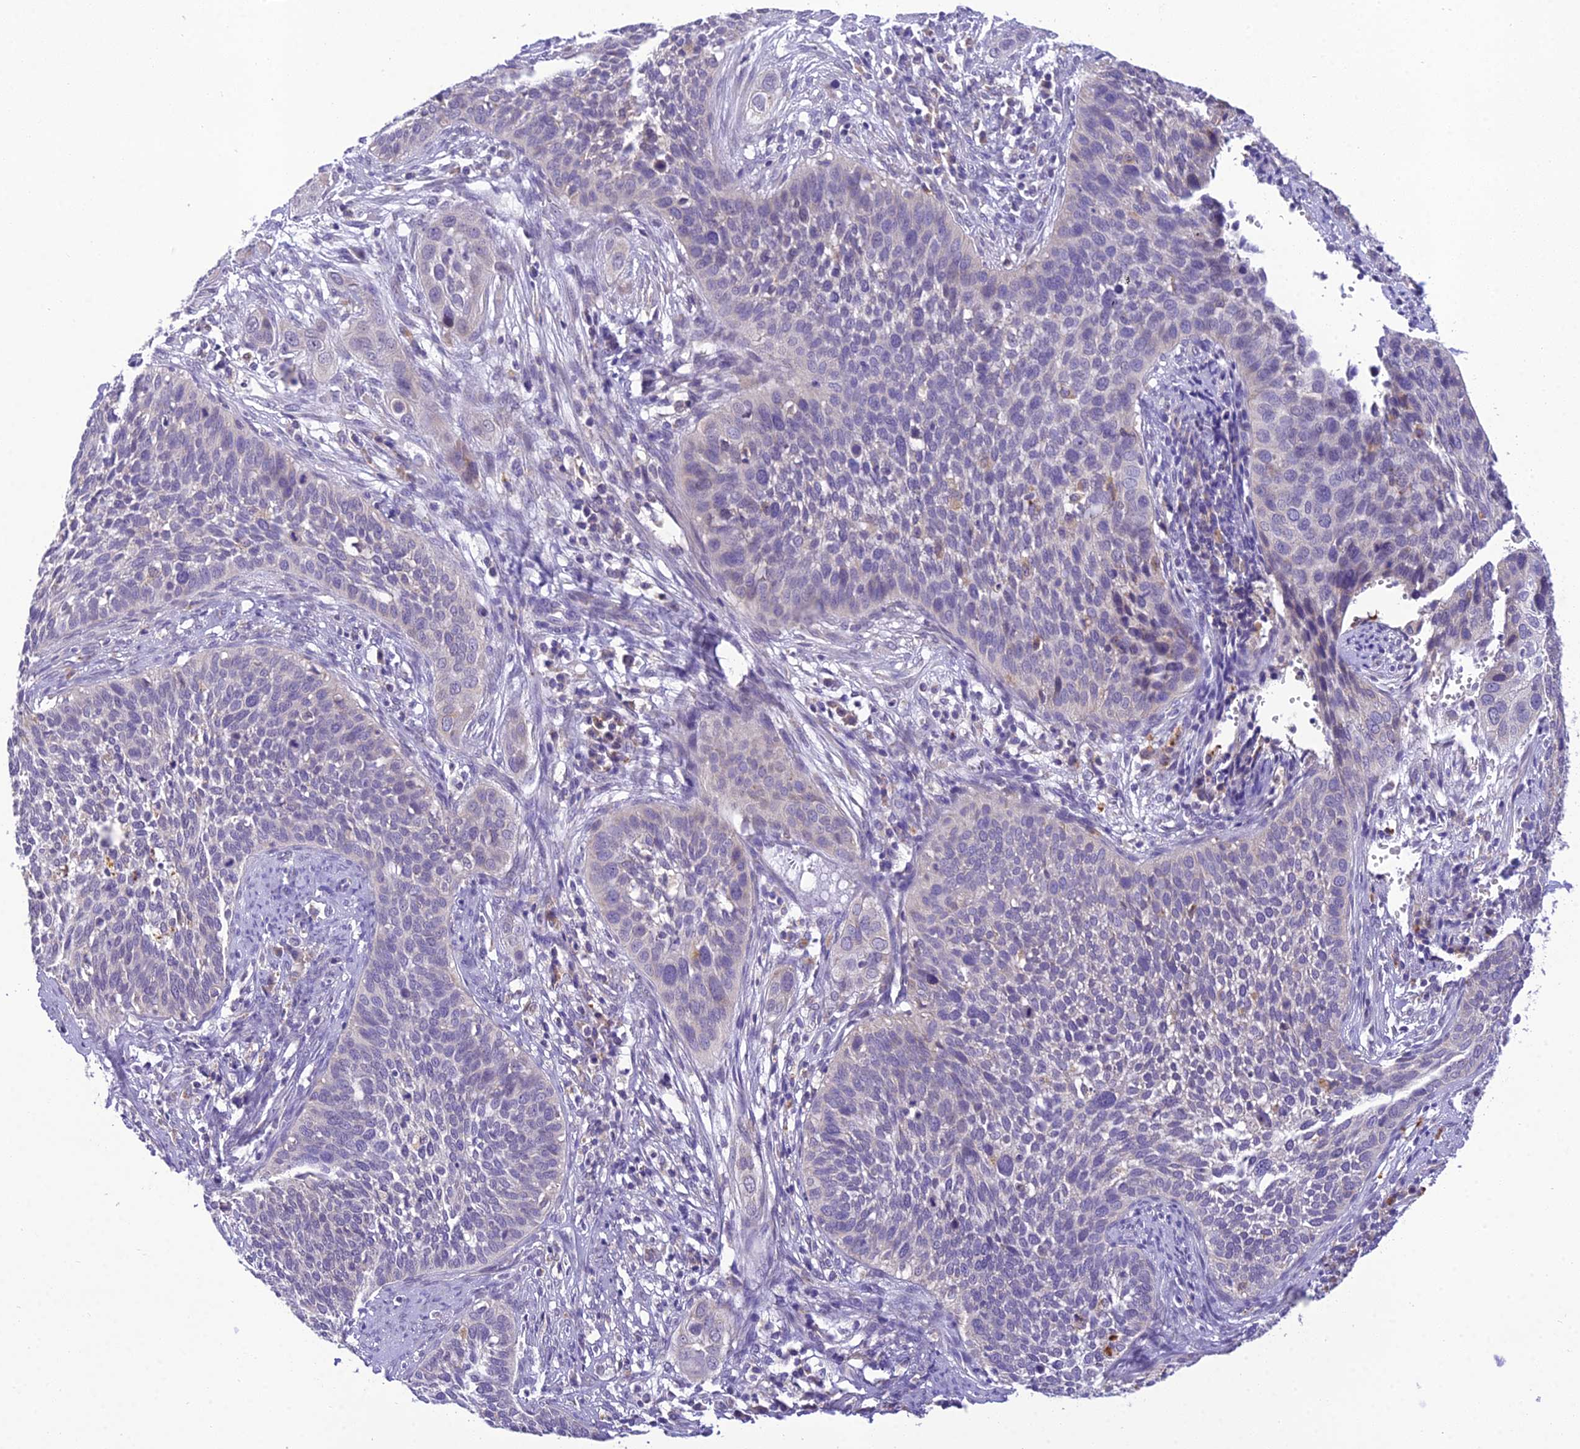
{"staining": {"intensity": "negative", "quantity": "none", "location": "none"}, "tissue": "cervical cancer", "cell_type": "Tumor cells", "image_type": "cancer", "snomed": [{"axis": "morphology", "description": "Squamous cell carcinoma, NOS"}, {"axis": "topography", "description": "Cervix"}], "caption": "A micrograph of human cervical cancer is negative for staining in tumor cells.", "gene": "MIIP", "patient": {"sex": "female", "age": 34}}